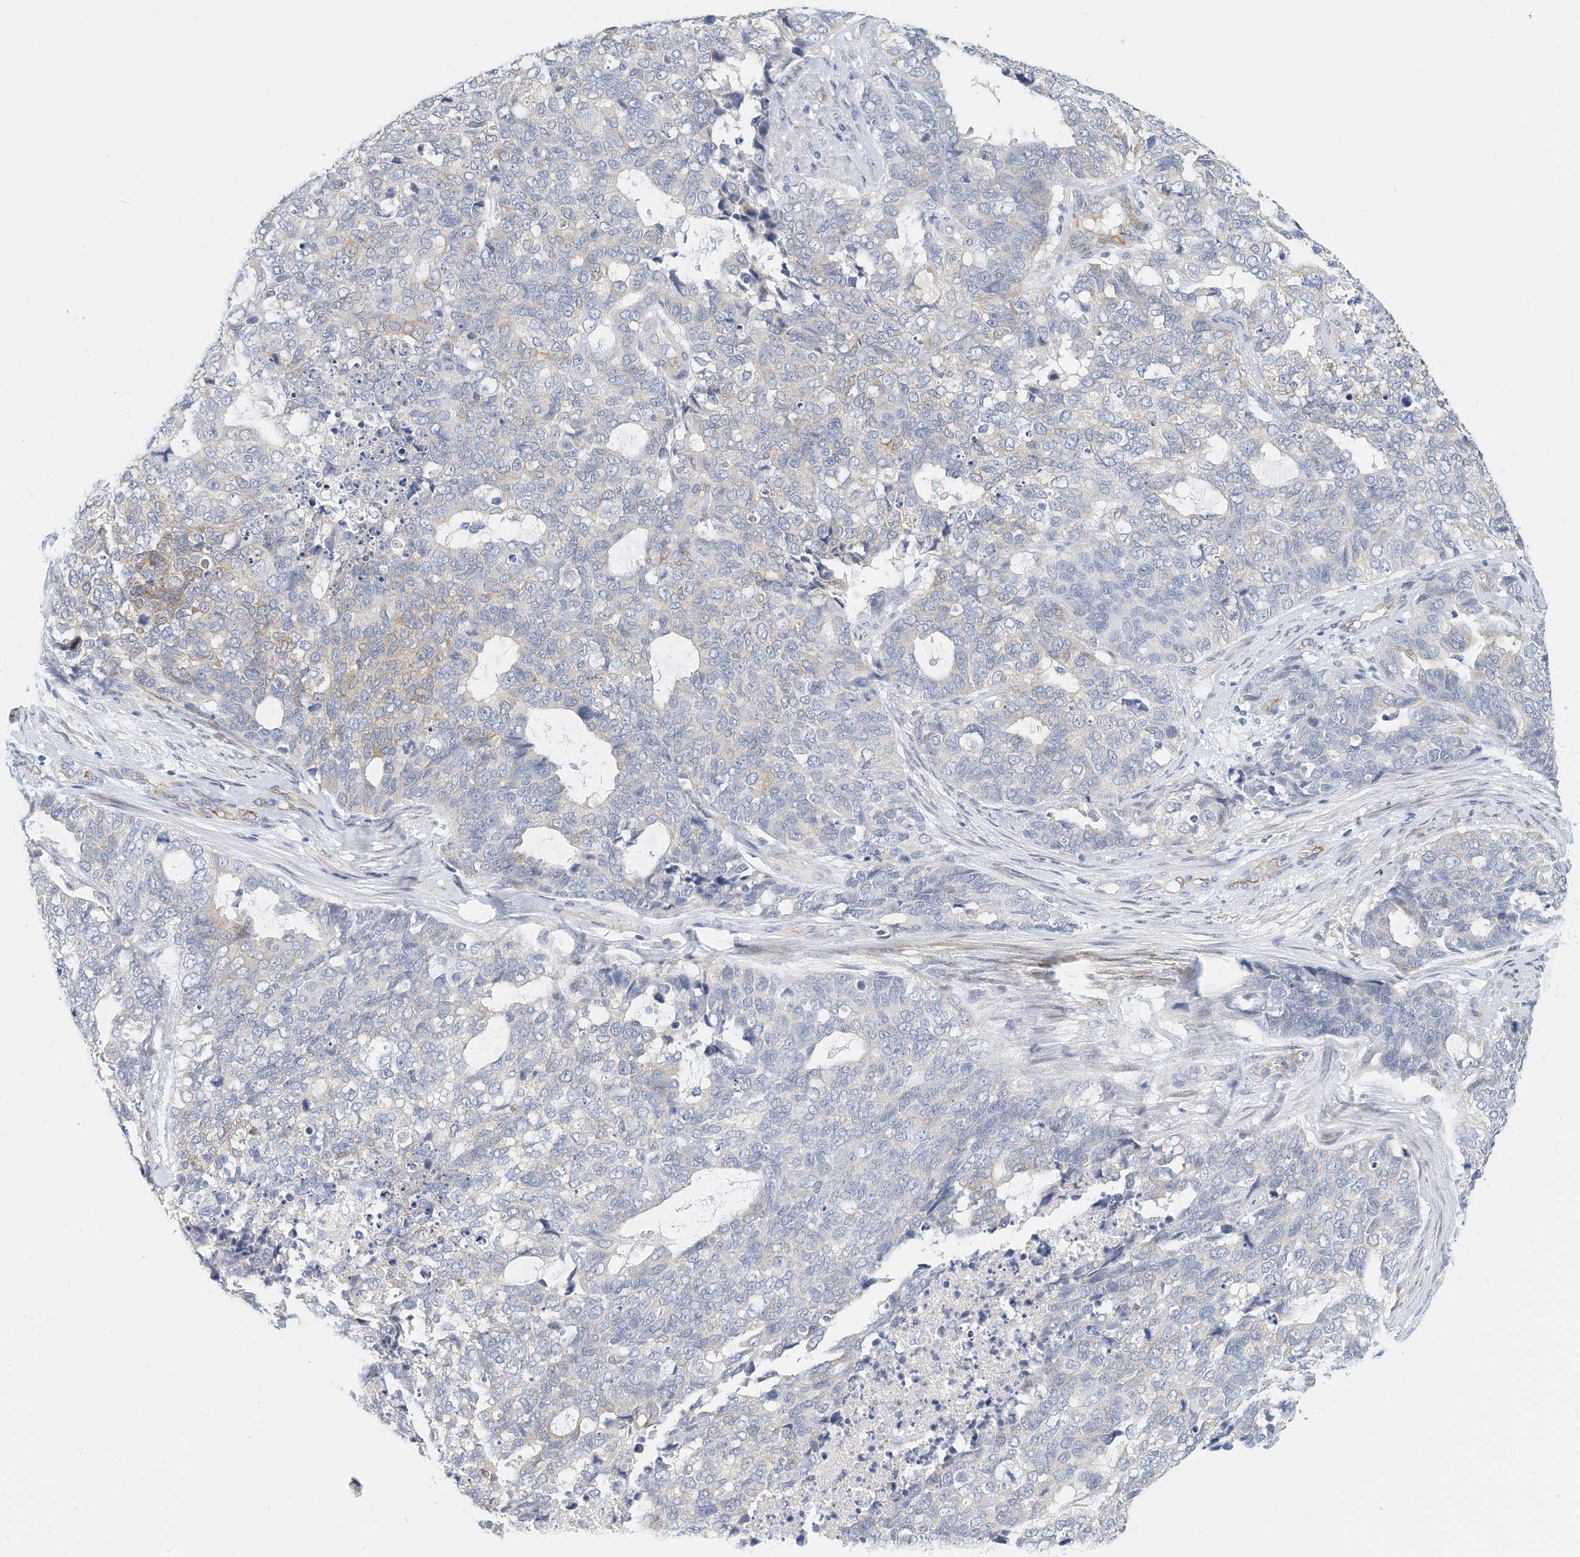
{"staining": {"intensity": "negative", "quantity": "none", "location": "none"}, "tissue": "cervical cancer", "cell_type": "Tumor cells", "image_type": "cancer", "snomed": [{"axis": "morphology", "description": "Squamous cell carcinoma, NOS"}, {"axis": "topography", "description": "Cervix"}], "caption": "The micrograph displays no significant staining in tumor cells of cervical squamous cell carcinoma. (DAB IHC with hematoxylin counter stain).", "gene": "ARHGAP28", "patient": {"sex": "female", "age": 63}}